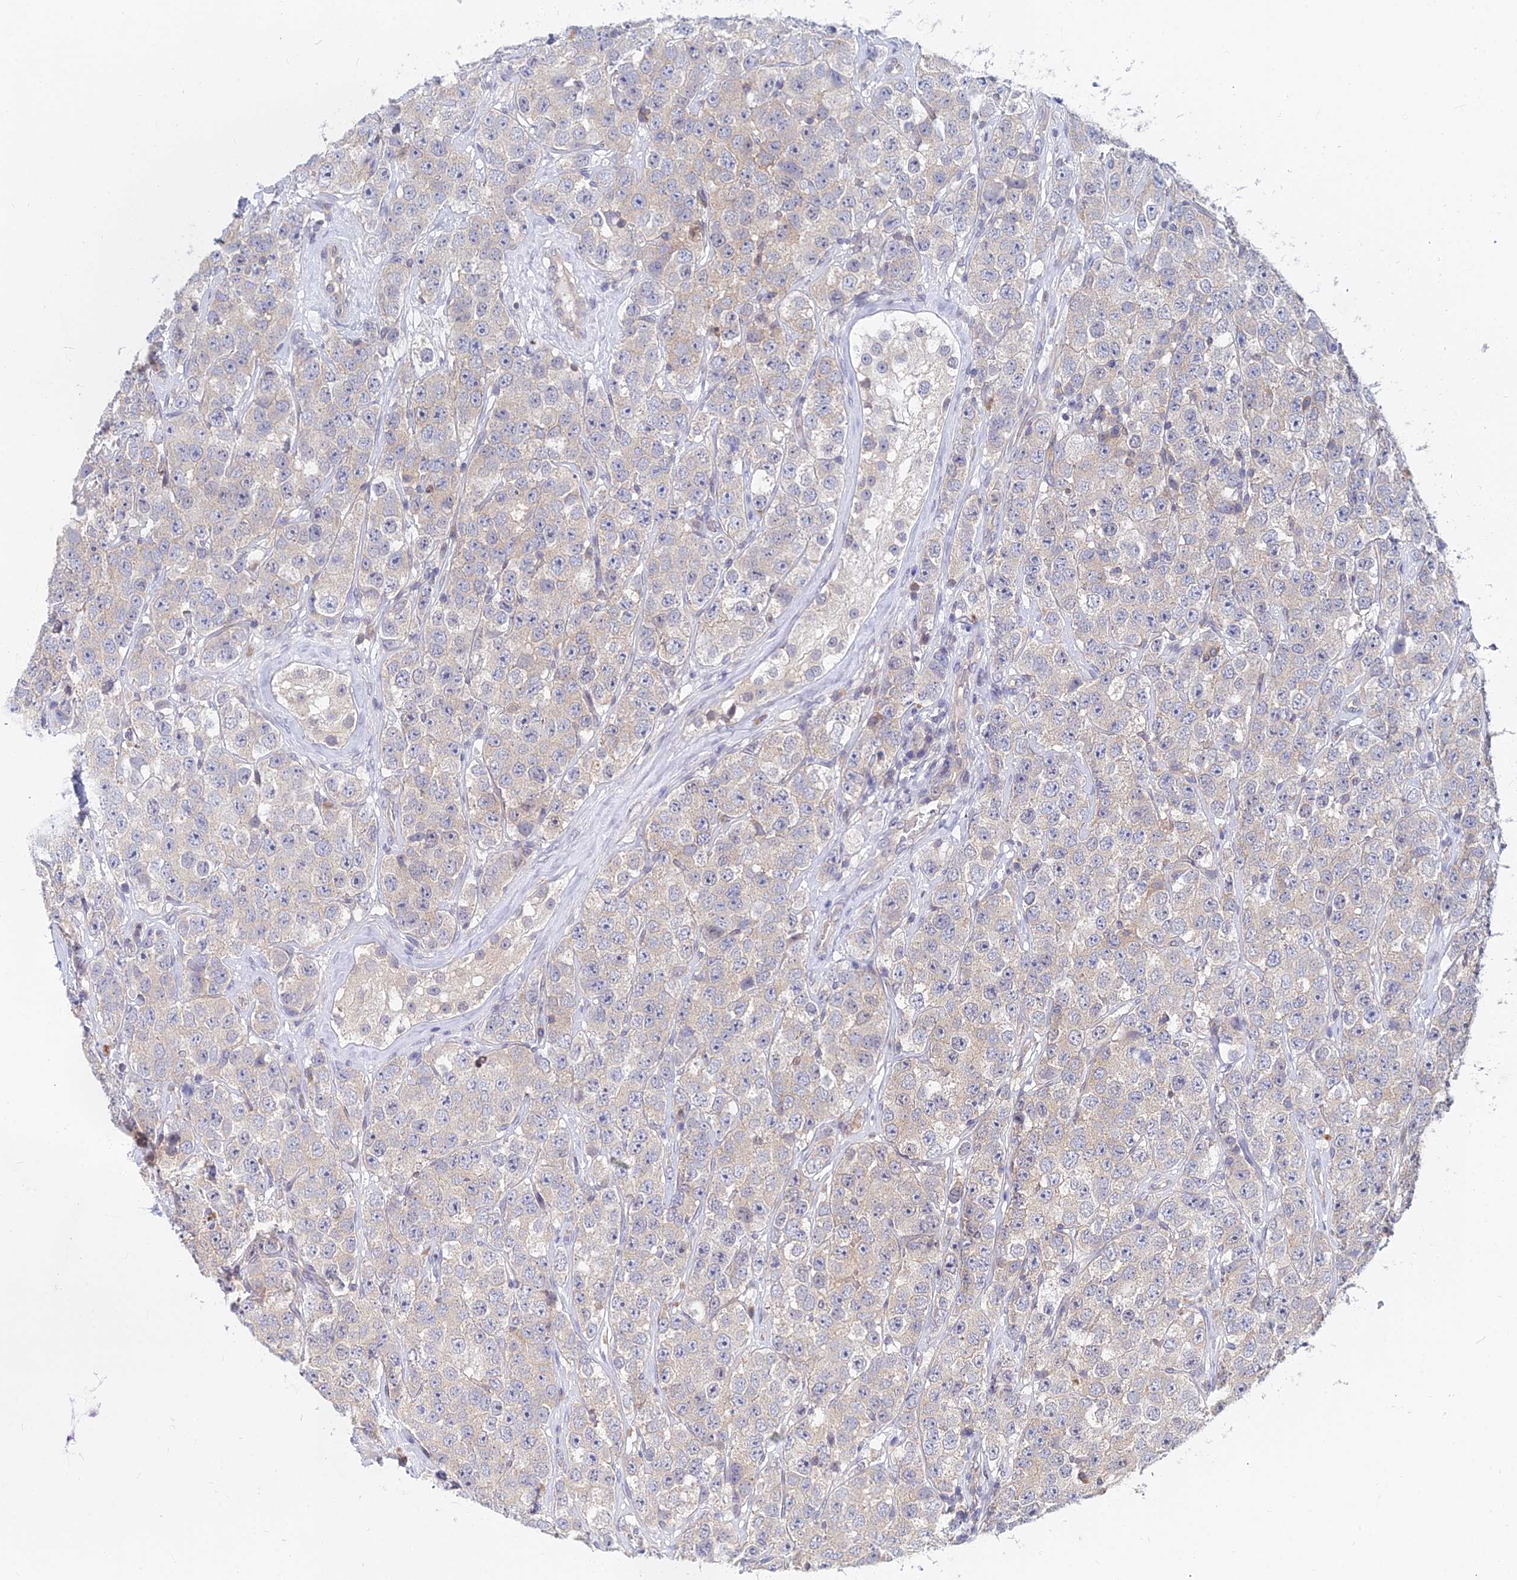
{"staining": {"intensity": "negative", "quantity": "none", "location": "none"}, "tissue": "testis cancer", "cell_type": "Tumor cells", "image_type": "cancer", "snomed": [{"axis": "morphology", "description": "Seminoma, NOS"}, {"axis": "topography", "description": "Testis"}], "caption": "Photomicrograph shows no significant protein staining in tumor cells of seminoma (testis).", "gene": "B3GALT4", "patient": {"sex": "male", "age": 28}}